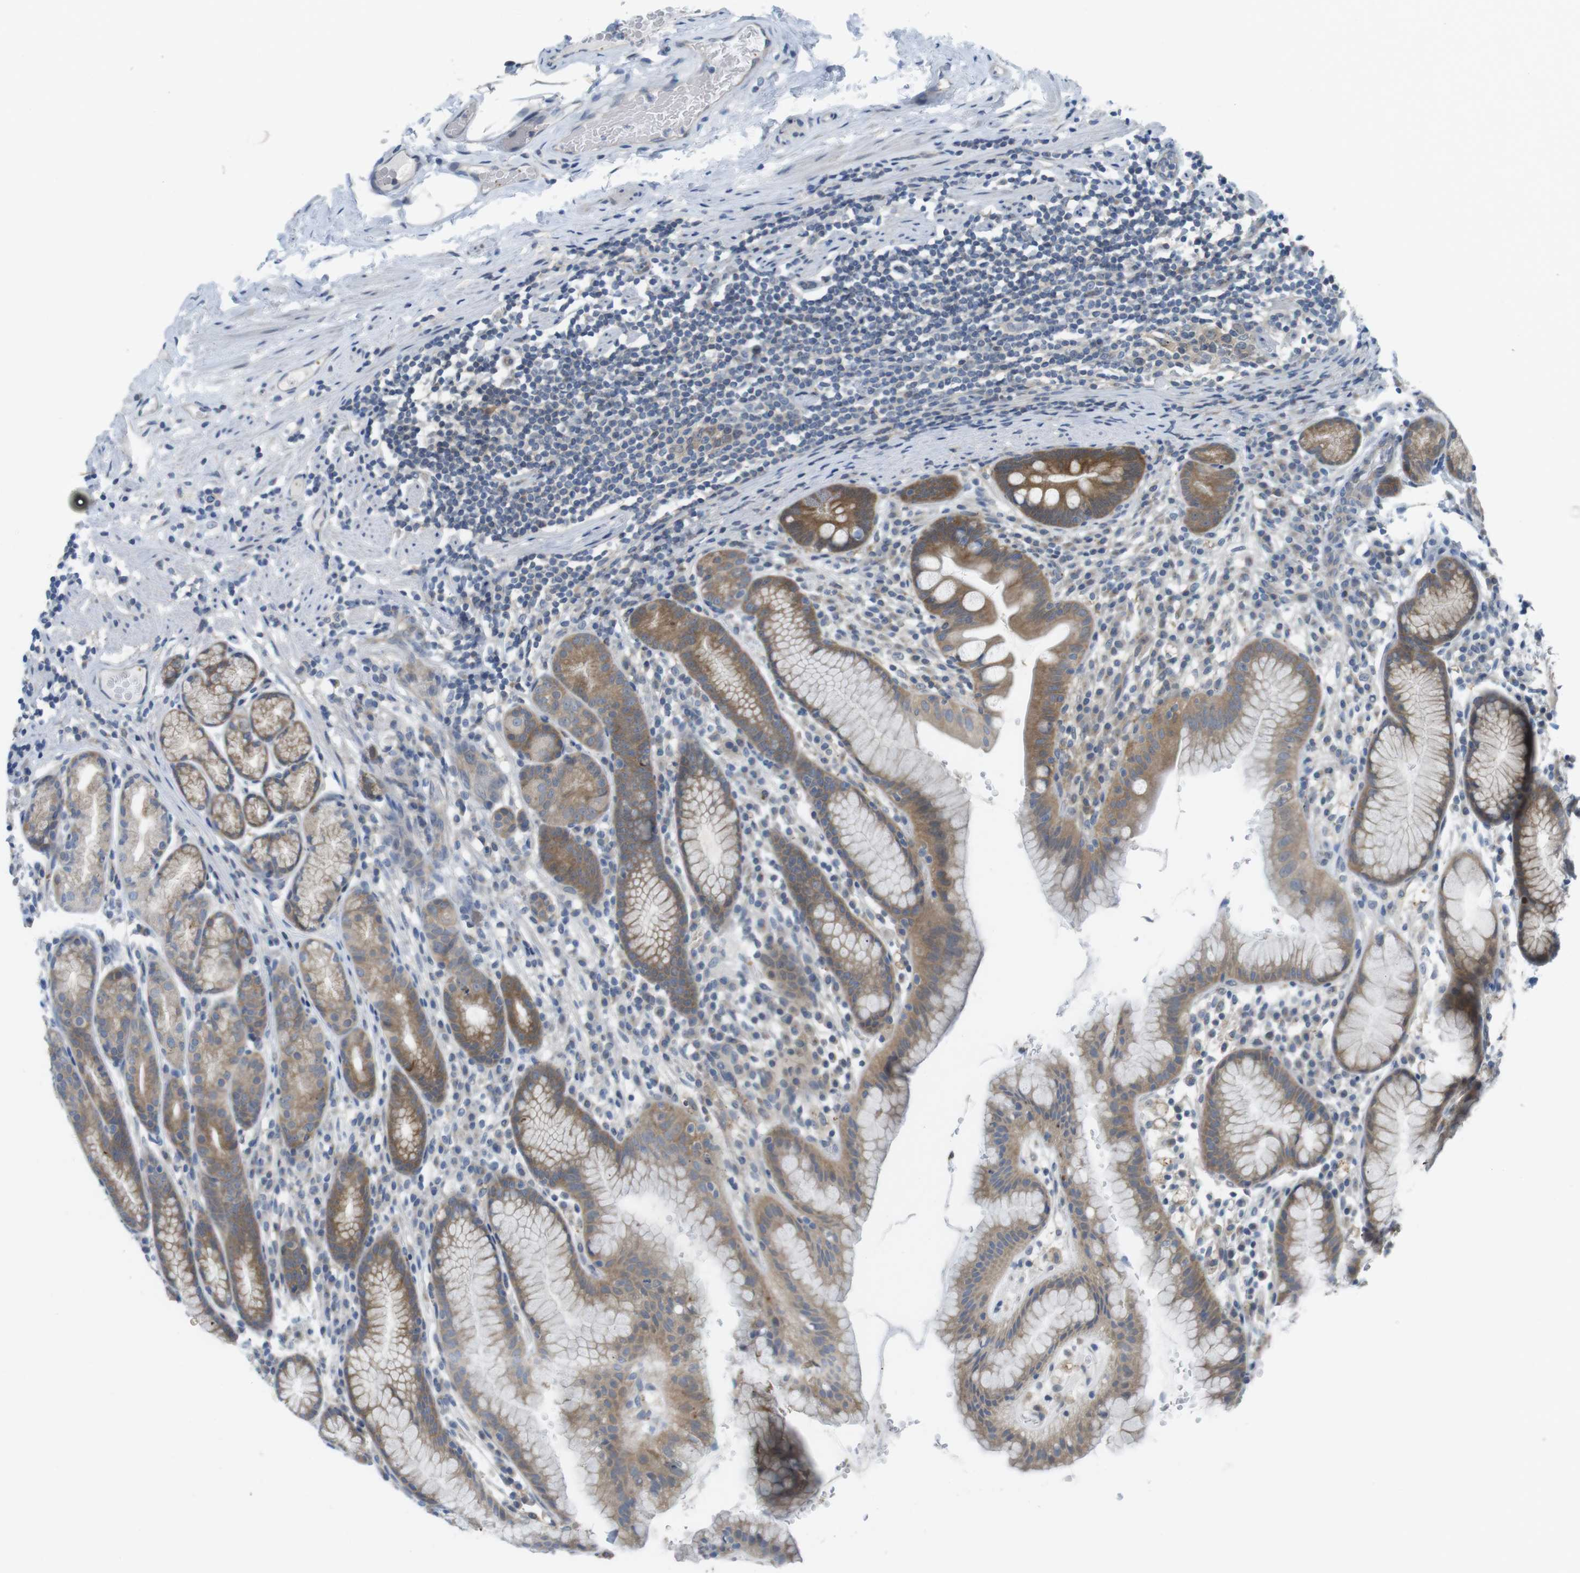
{"staining": {"intensity": "moderate", "quantity": ">75%", "location": "cytoplasmic/membranous"}, "tissue": "stomach", "cell_type": "Glandular cells", "image_type": "normal", "snomed": [{"axis": "morphology", "description": "Normal tissue, NOS"}, {"axis": "topography", "description": "Stomach, lower"}], "caption": "DAB immunohistochemical staining of normal human stomach reveals moderate cytoplasmic/membranous protein positivity in about >75% of glandular cells.", "gene": "CASP2", "patient": {"sex": "male", "age": 52}}